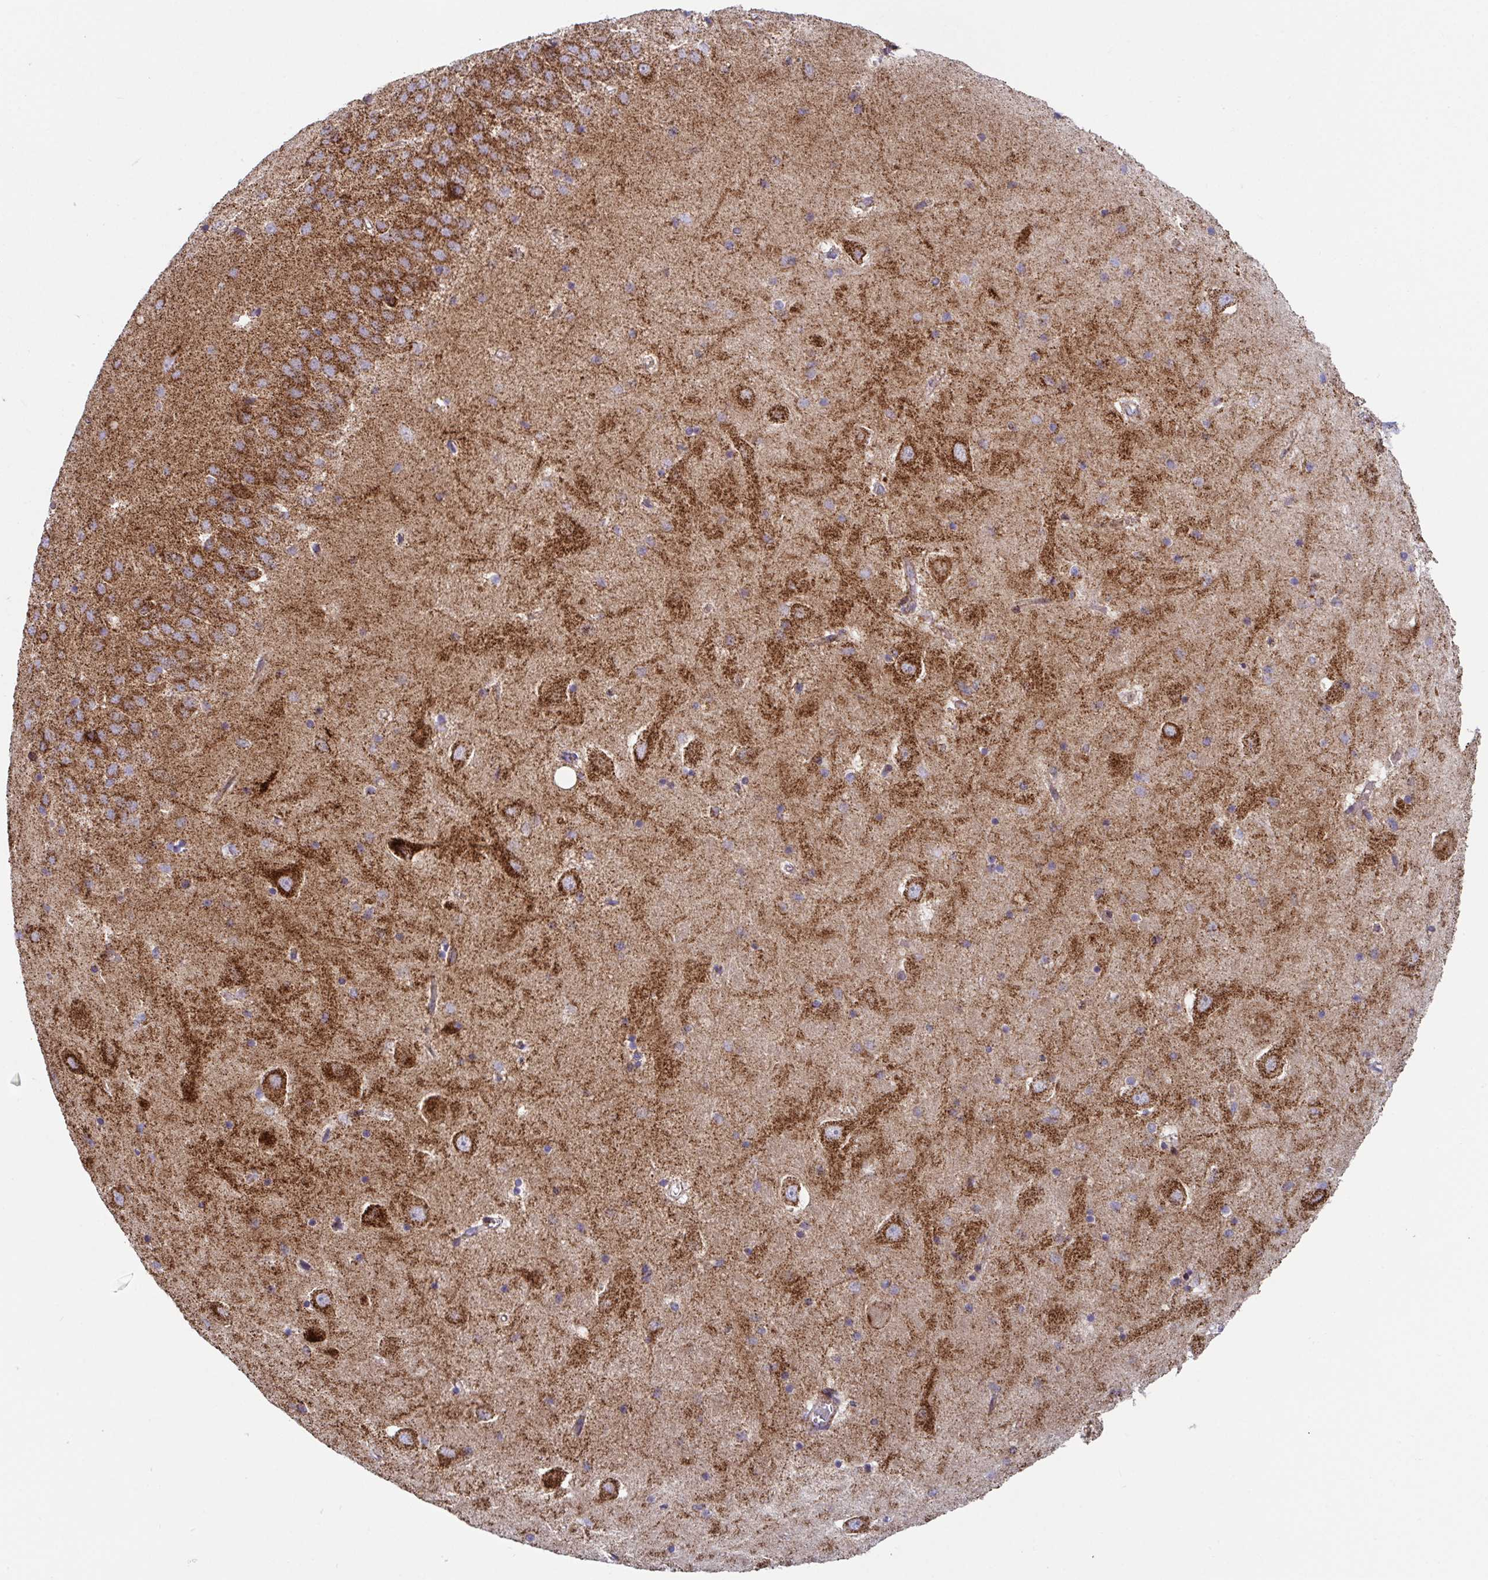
{"staining": {"intensity": "strong", "quantity": ">75%", "location": "cytoplasmic/membranous"}, "tissue": "hippocampus", "cell_type": "Glial cells", "image_type": "normal", "snomed": [{"axis": "morphology", "description": "Normal tissue, NOS"}, {"axis": "topography", "description": "Hippocampus"}], "caption": "About >75% of glial cells in unremarkable hippocampus exhibit strong cytoplasmic/membranous protein expression as visualized by brown immunohistochemical staining.", "gene": "ATP5MJ", "patient": {"sex": "male", "age": 58}}